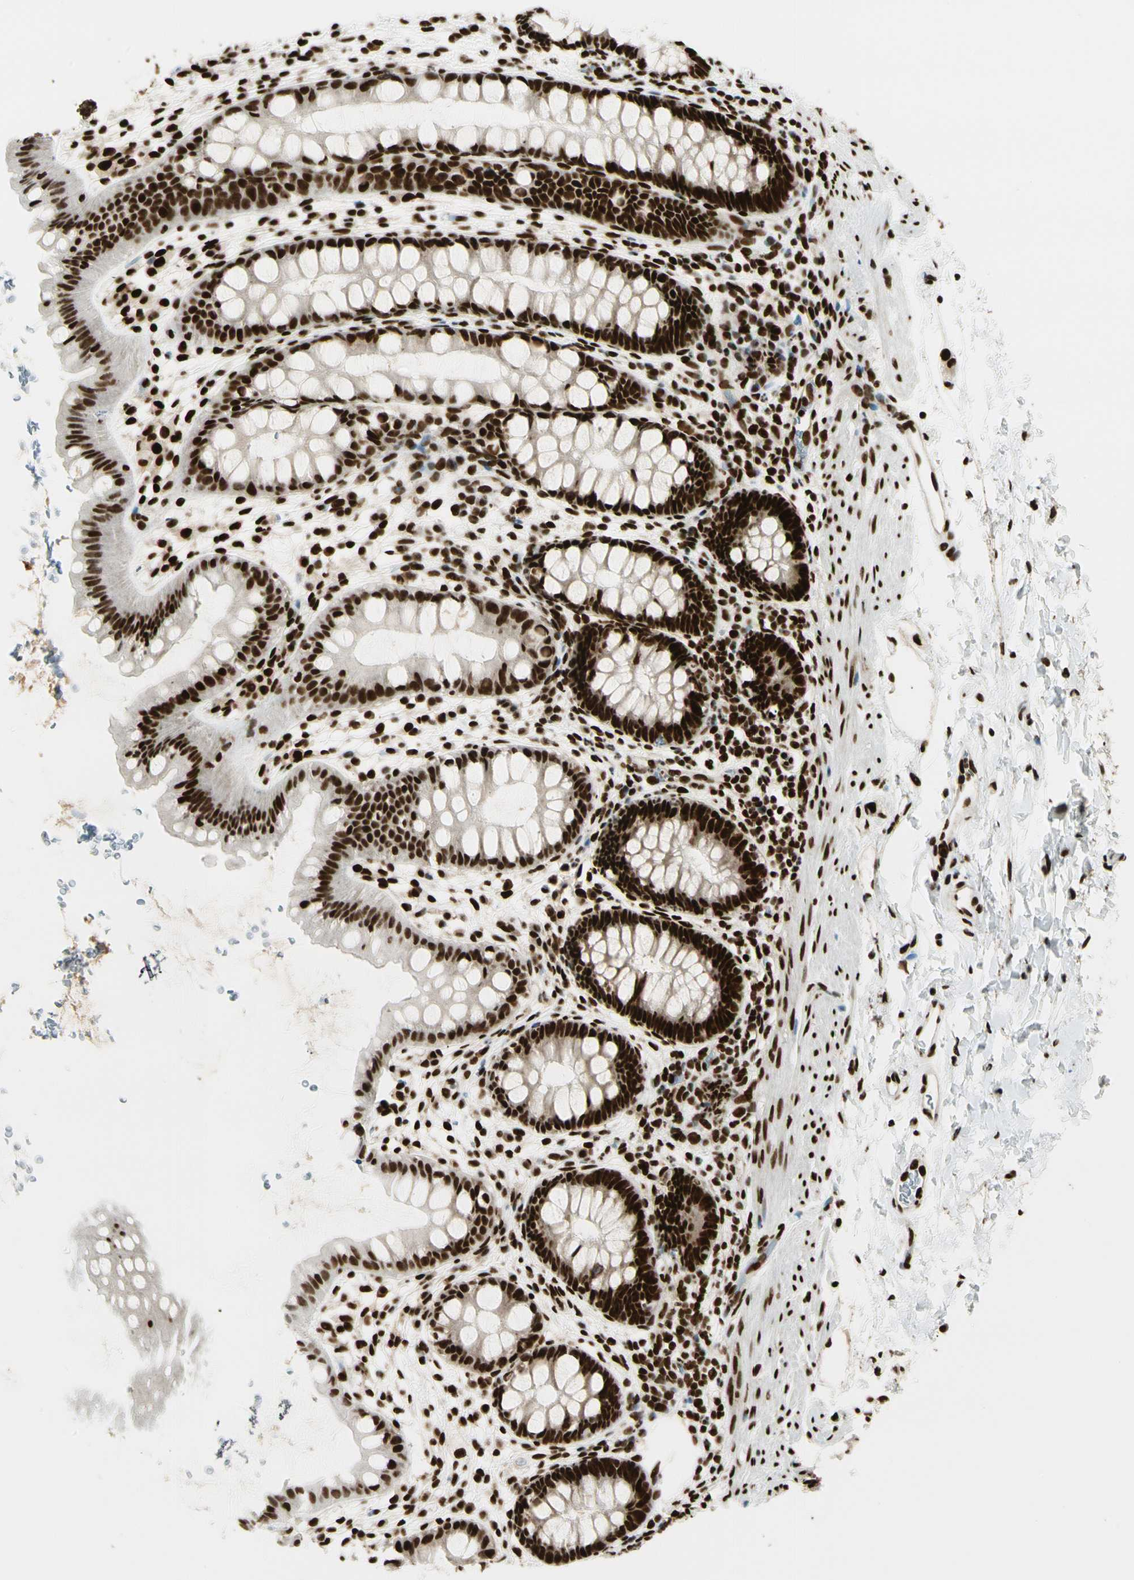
{"staining": {"intensity": "strong", "quantity": ">75%", "location": "nuclear"}, "tissue": "rectum", "cell_type": "Glandular cells", "image_type": "normal", "snomed": [{"axis": "morphology", "description": "Normal tissue, NOS"}, {"axis": "topography", "description": "Rectum"}], "caption": "Protein staining of normal rectum displays strong nuclear positivity in about >75% of glandular cells. (Brightfield microscopy of DAB IHC at high magnification).", "gene": "FUS", "patient": {"sex": "female", "age": 24}}